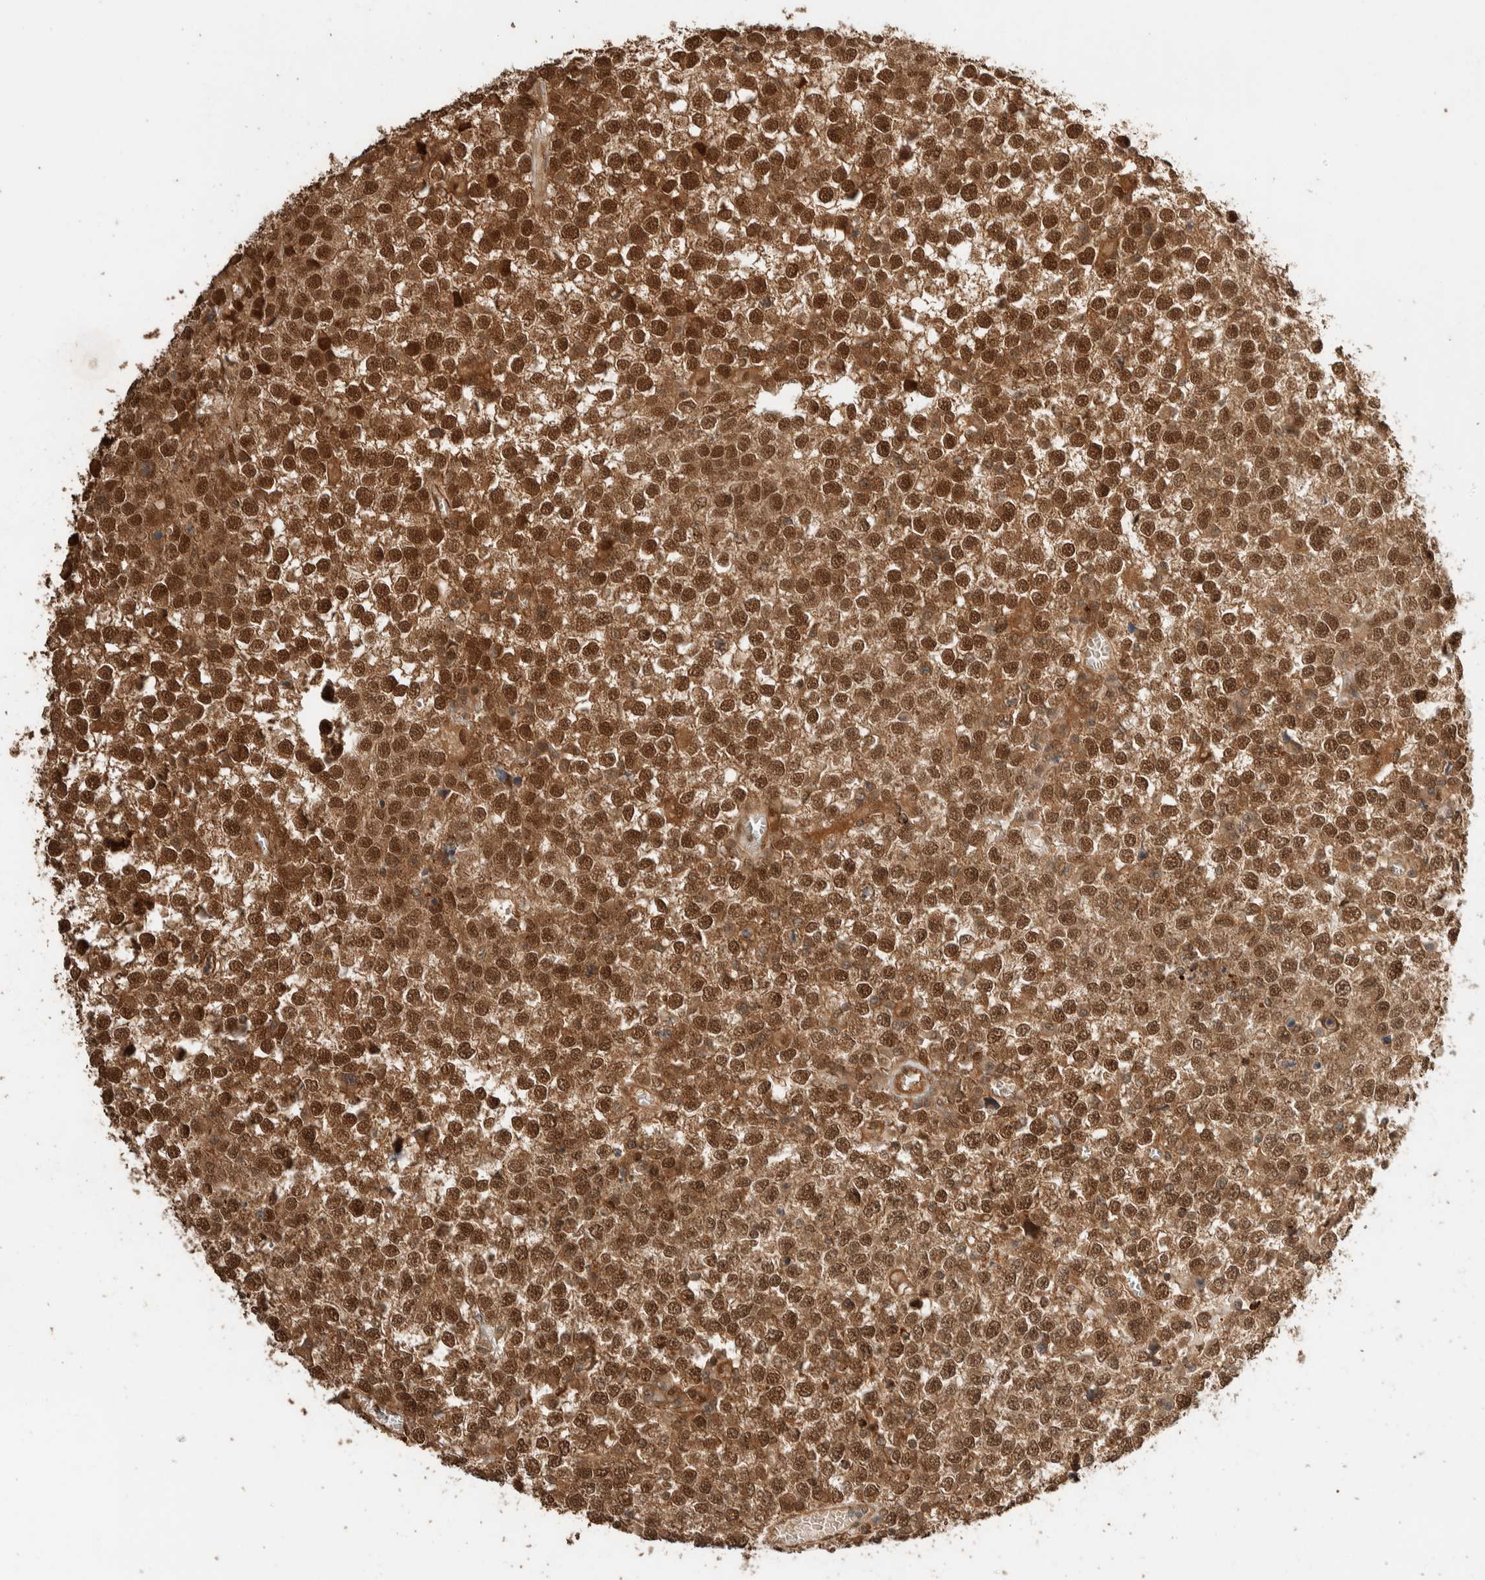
{"staining": {"intensity": "strong", "quantity": ">75%", "location": "cytoplasmic/membranous,nuclear"}, "tissue": "testis cancer", "cell_type": "Tumor cells", "image_type": "cancer", "snomed": [{"axis": "morphology", "description": "Seminoma, NOS"}, {"axis": "topography", "description": "Testis"}], "caption": "Immunohistochemical staining of seminoma (testis) displays high levels of strong cytoplasmic/membranous and nuclear staining in approximately >75% of tumor cells.", "gene": "ZBTB2", "patient": {"sex": "male", "age": 65}}